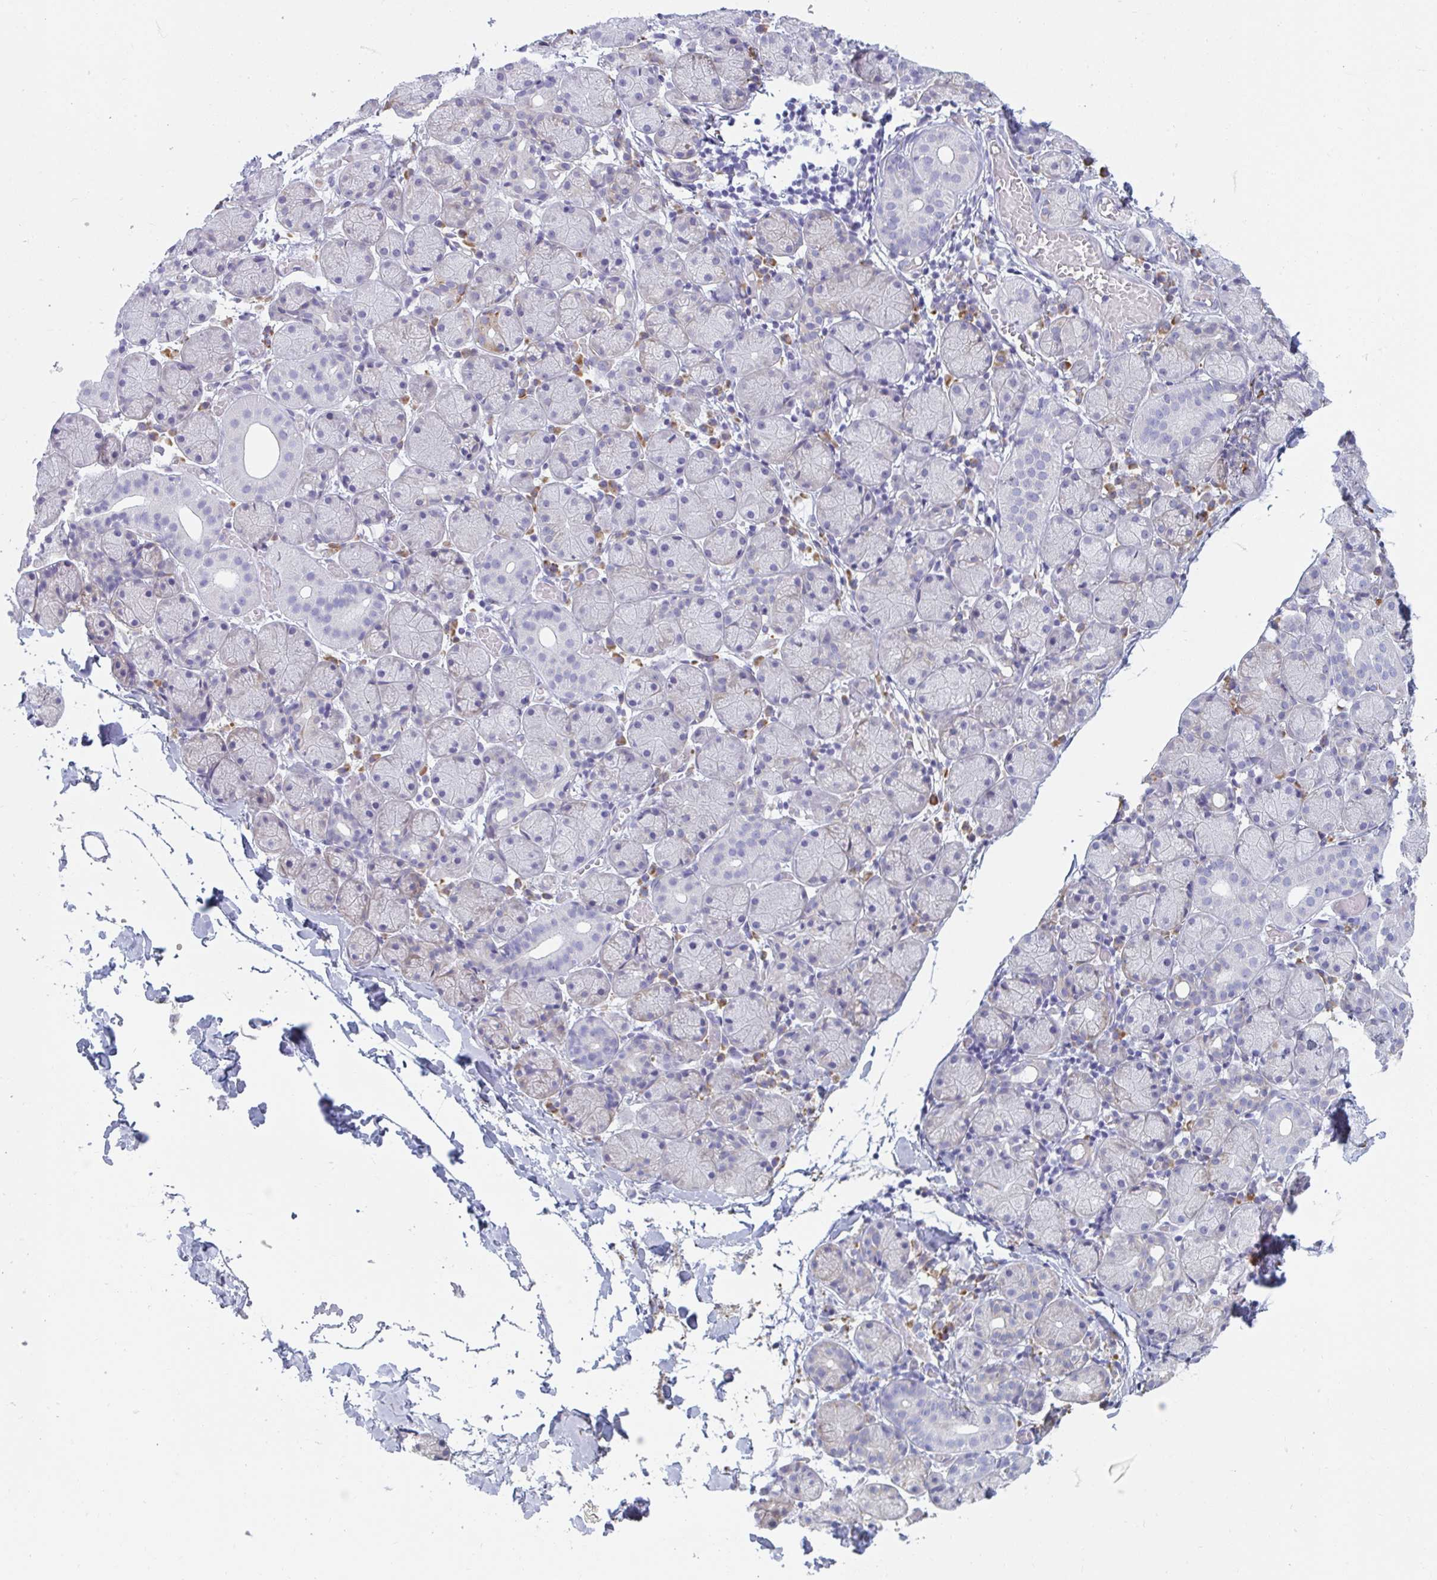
{"staining": {"intensity": "weak", "quantity": "<25%", "location": "cytoplasmic/membranous"}, "tissue": "salivary gland", "cell_type": "Glandular cells", "image_type": "normal", "snomed": [{"axis": "morphology", "description": "Normal tissue, NOS"}, {"axis": "topography", "description": "Salivary gland"}], "caption": "DAB (3,3'-diaminobenzidine) immunohistochemical staining of benign human salivary gland displays no significant expression in glandular cells.", "gene": "SHROOM1", "patient": {"sex": "female", "age": 24}}